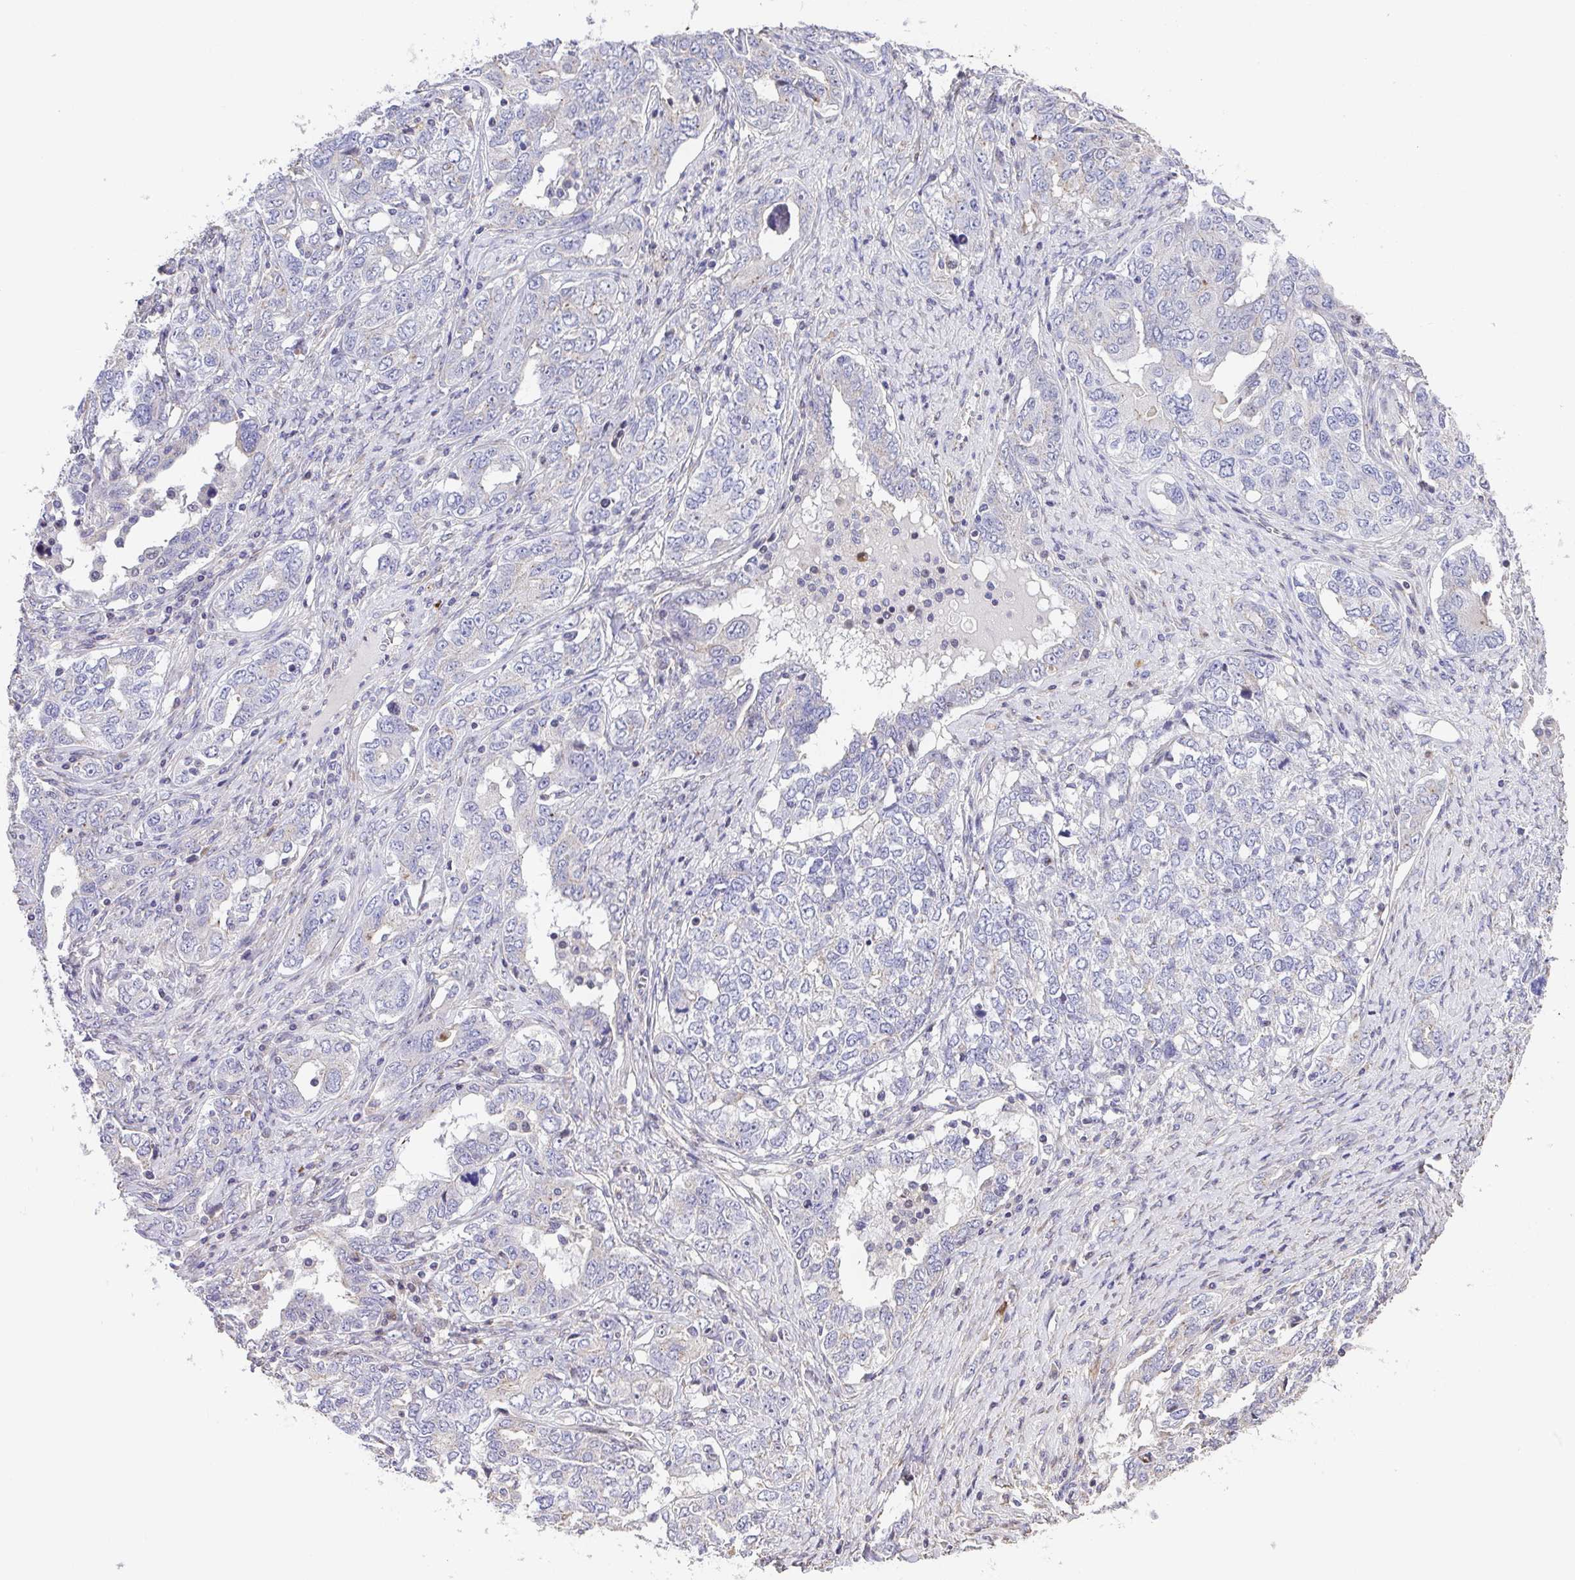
{"staining": {"intensity": "negative", "quantity": "none", "location": "none"}, "tissue": "ovarian cancer", "cell_type": "Tumor cells", "image_type": "cancer", "snomed": [{"axis": "morphology", "description": "Carcinoma, endometroid"}, {"axis": "topography", "description": "Ovary"}], "caption": "Ovarian endometroid carcinoma stained for a protein using IHC shows no expression tumor cells.", "gene": "RUNDC3B", "patient": {"sex": "female", "age": 62}}